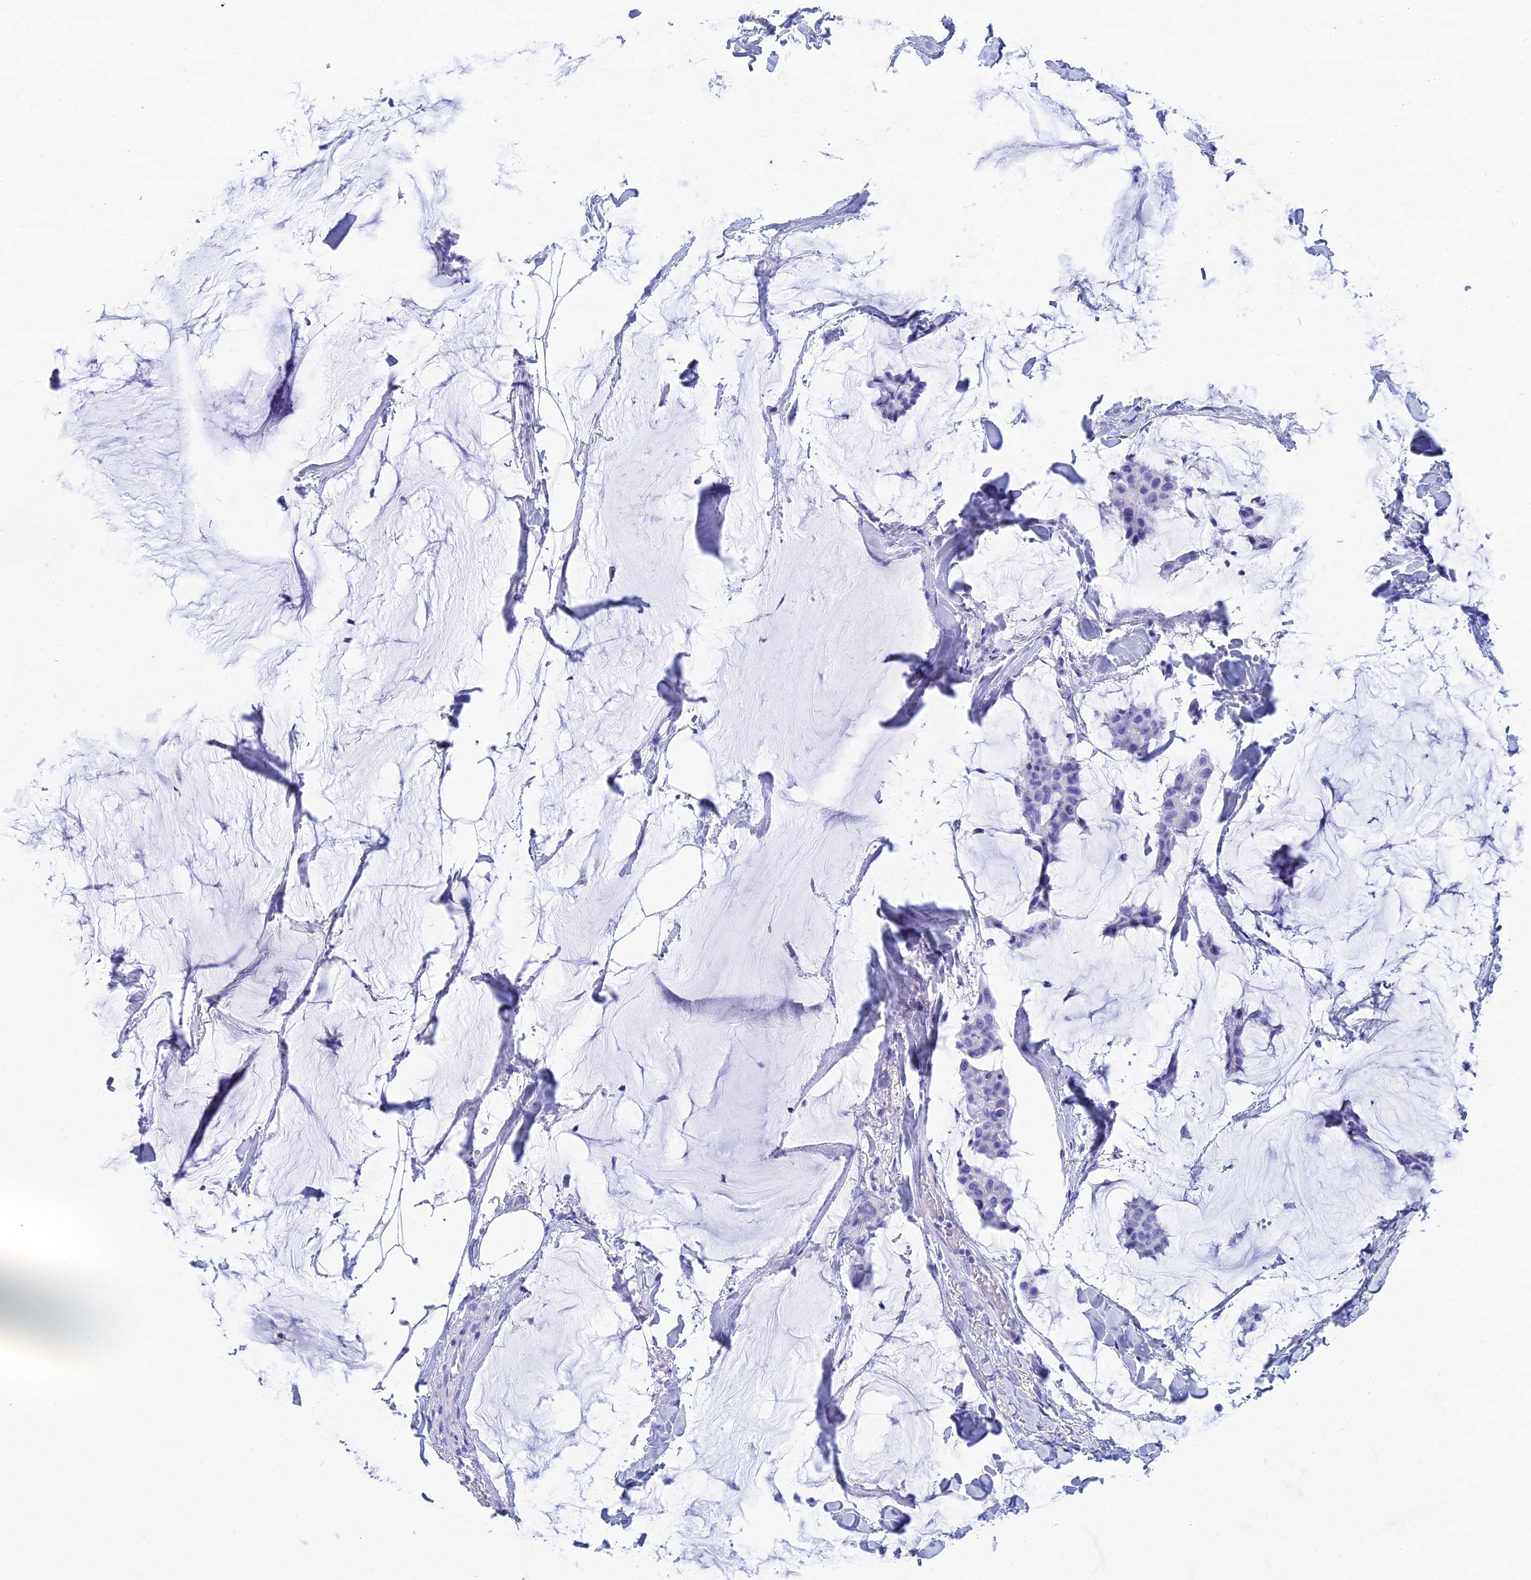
{"staining": {"intensity": "negative", "quantity": "none", "location": "none"}, "tissue": "breast cancer", "cell_type": "Tumor cells", "image_type": "cancer", "snomed": [{"axis": "morphology", "description": "Duct carcinoma"}, {"axis": "topography", "description": "Breast"}], "caption": "This is an immunohistochemistry (IHC) image of human breast cancer. There is no staining in tumor cells.", "gene": "TEX101", "patient": {"sex": "female", "age": 93}}